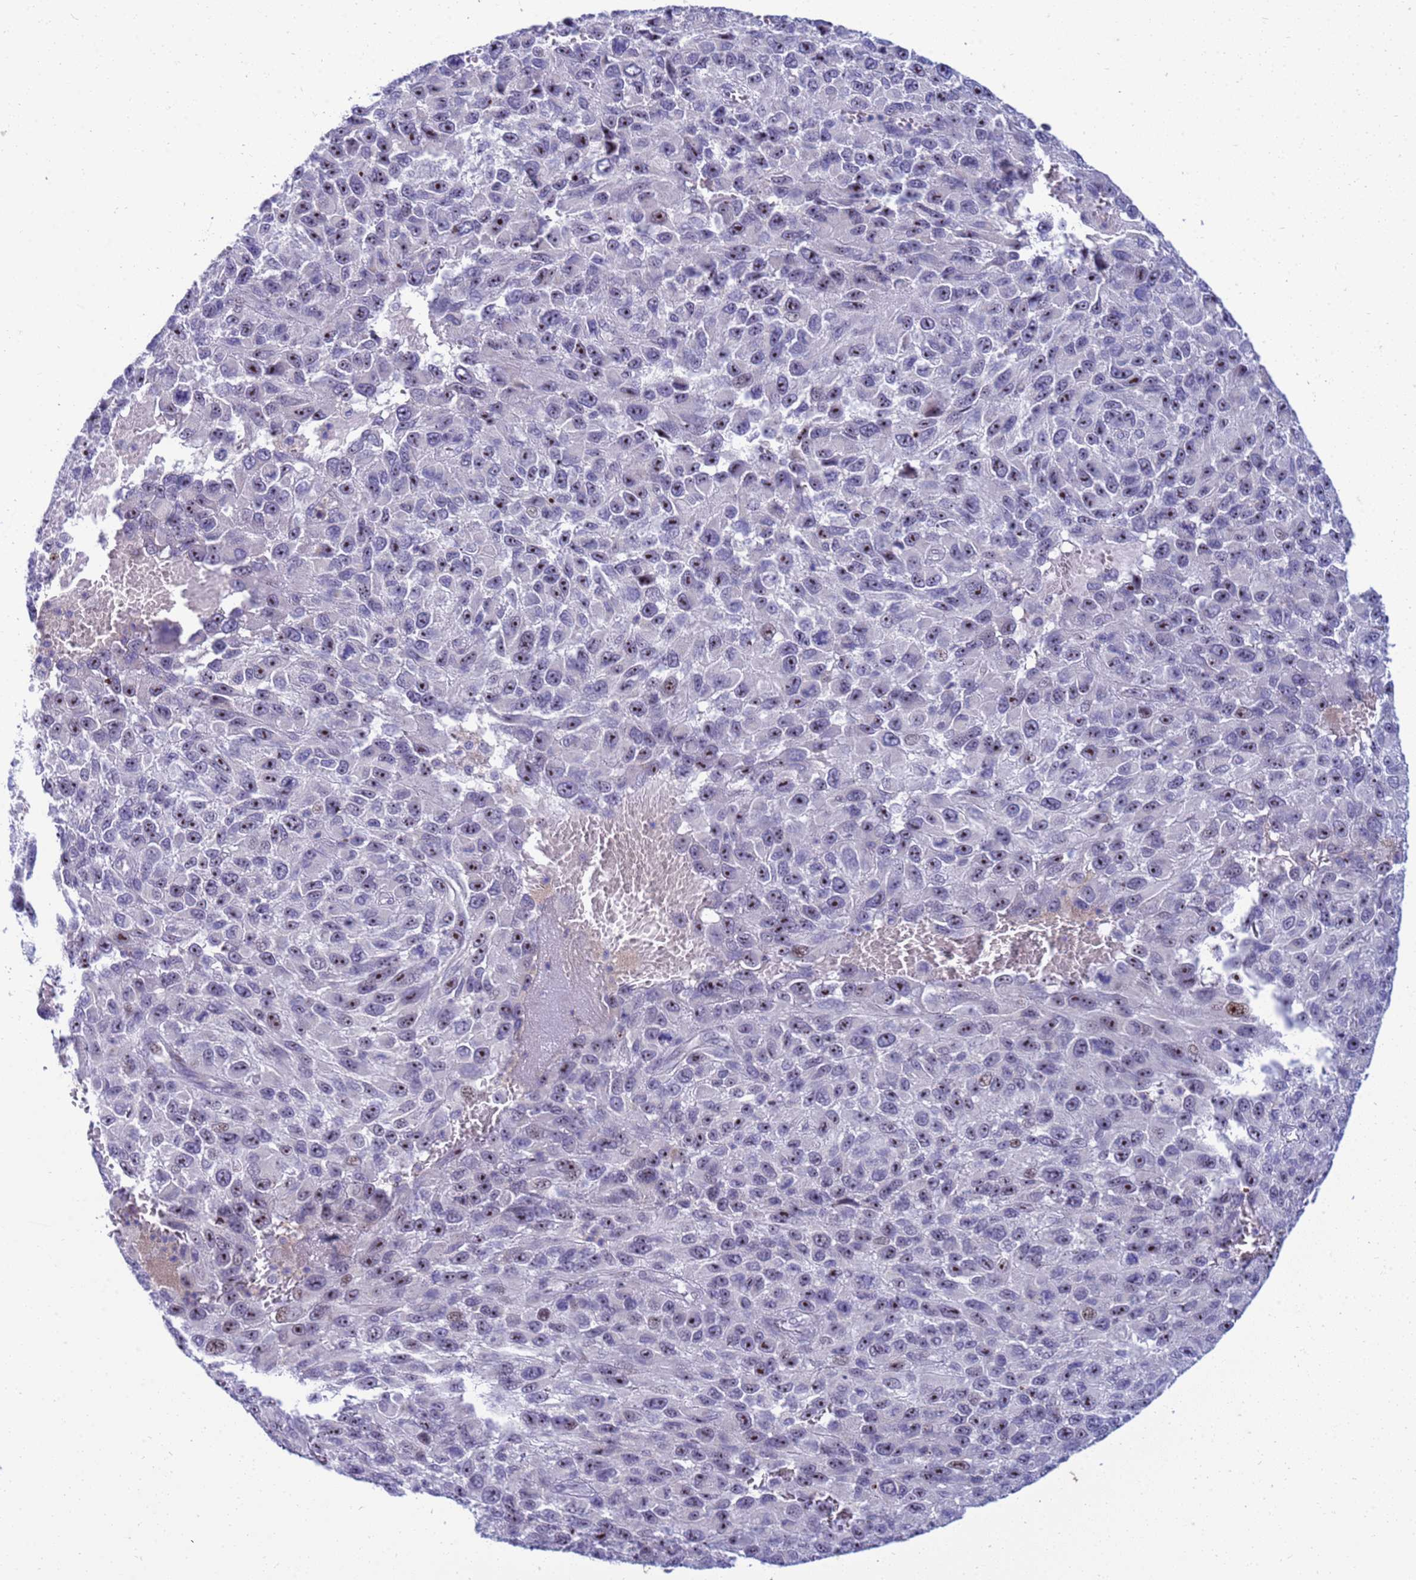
{"staining": {"intensity": "moderate", "quantity": "25%-75%", "location": "nuclear"}, "tissue": "melanoma", "cell_type": "Tumor cells", "image_type": "cancer", "snomed": [{"axis": "morphology", "description": "Normal tissue, NOS"}, {"axis": "morphology", "description": "Malignant melanoma, NOS"}, {"axis": "topography", "description": "Skin"}], "caption": "High-power microscopy captured an immunohistochemistry image of malignant melanoma, revealing moderate nuclear expression in about 25%-75% of tumor cells.", "gene": "LRATD1", "patient": {"sex": "female", "age": 96}}